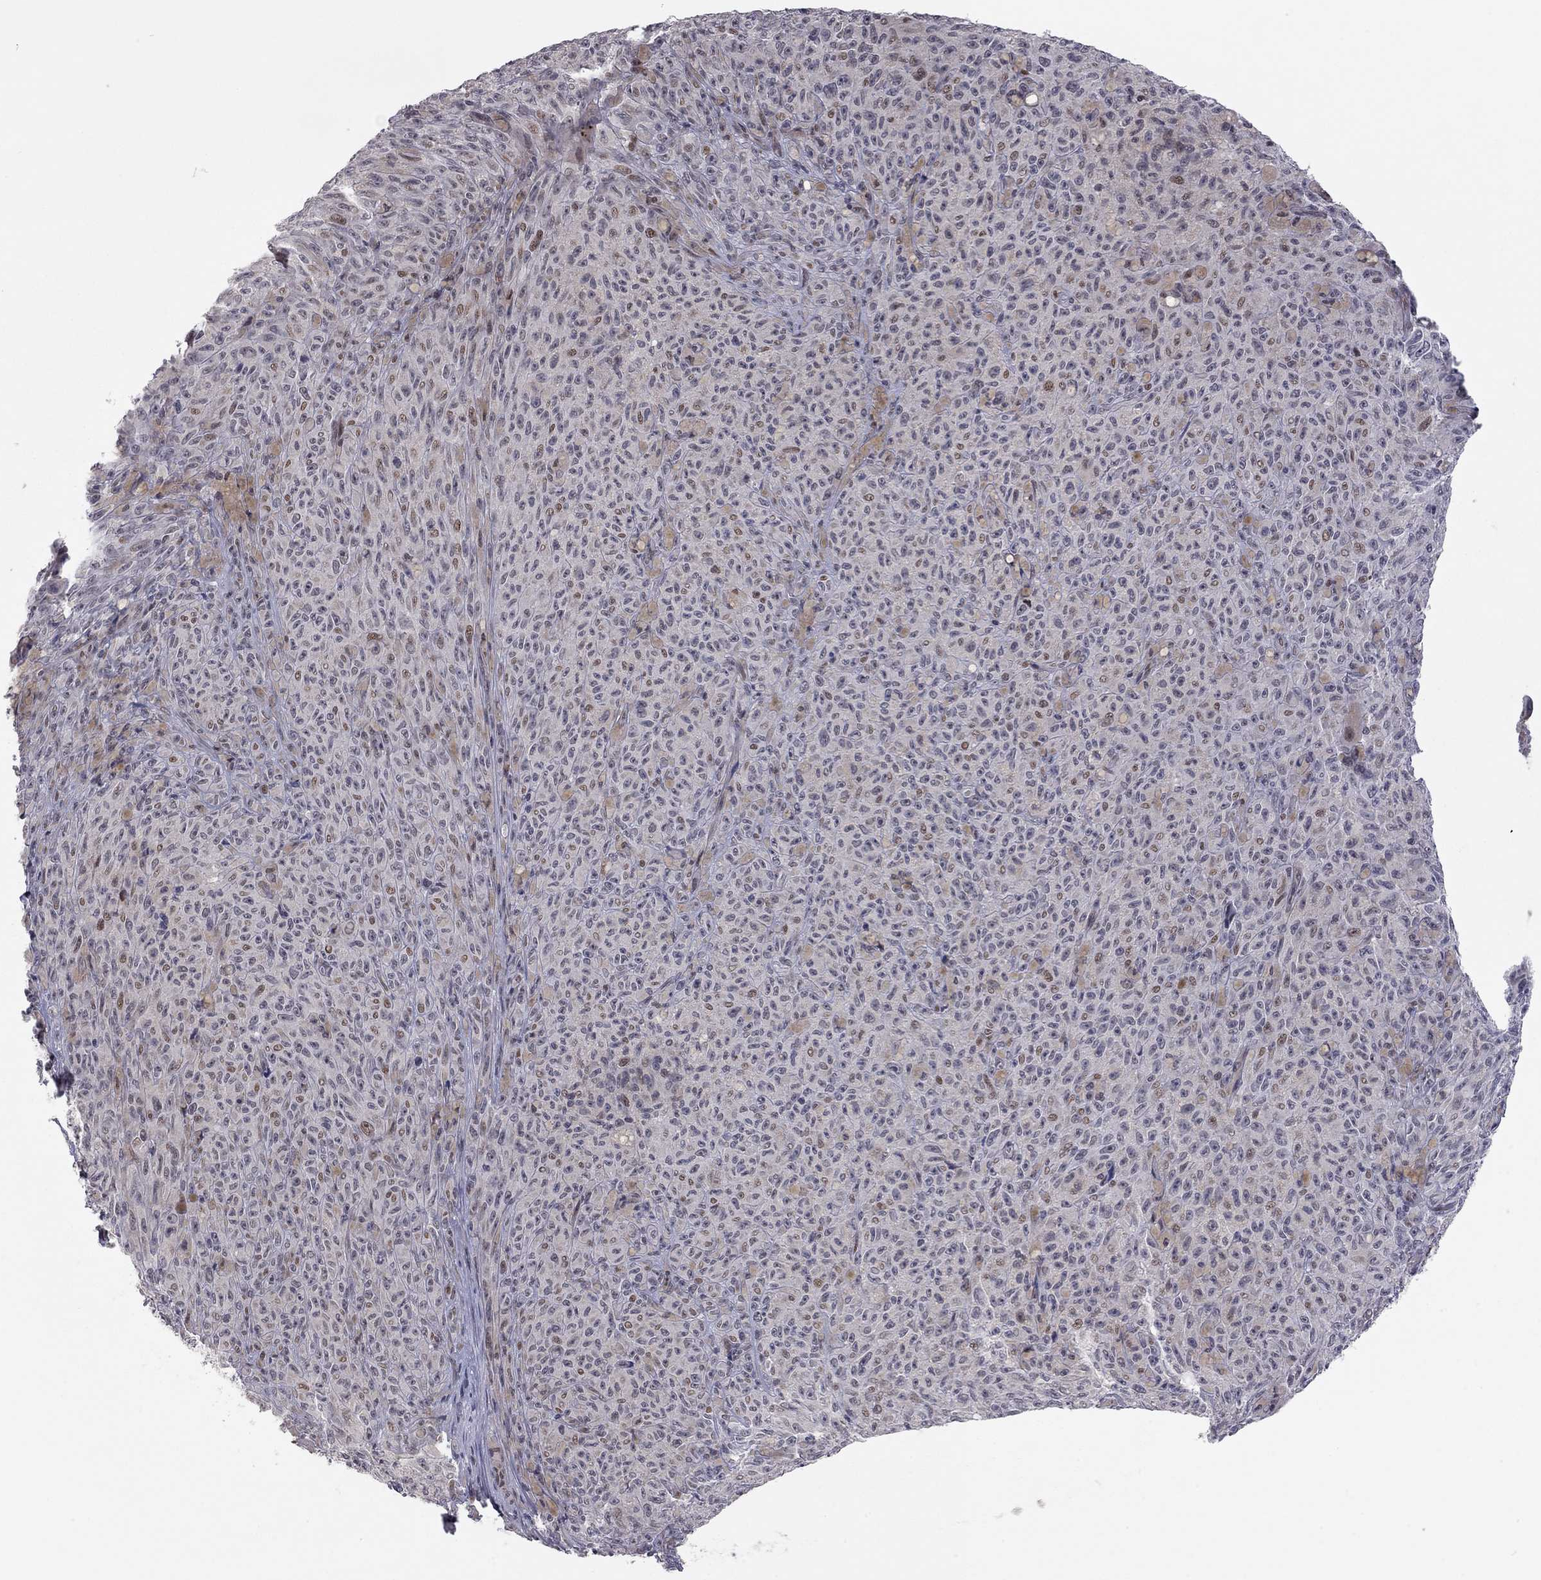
{"staining": {"intensity": "moderate", "quantity": "<25%", "location": "nuclear"}, "tissue": "melanoma", "cell_type": "Tumor cells", "image_type": "cancer", "snomed": [{"axis": "morphology", "description": "Malignant melanoma, NOS"}, {"axis": "topography", "description": "Skin"}], "caption": "A high-resolution image shows immunohistochemistry staining of malignant melanoma, which demonstrates moderate nuclear expression in about <25% of tumor cells. Nuclei are stained in blue.", "gene": "MC3R", "patient": {"sex": "female", "age": 82}}